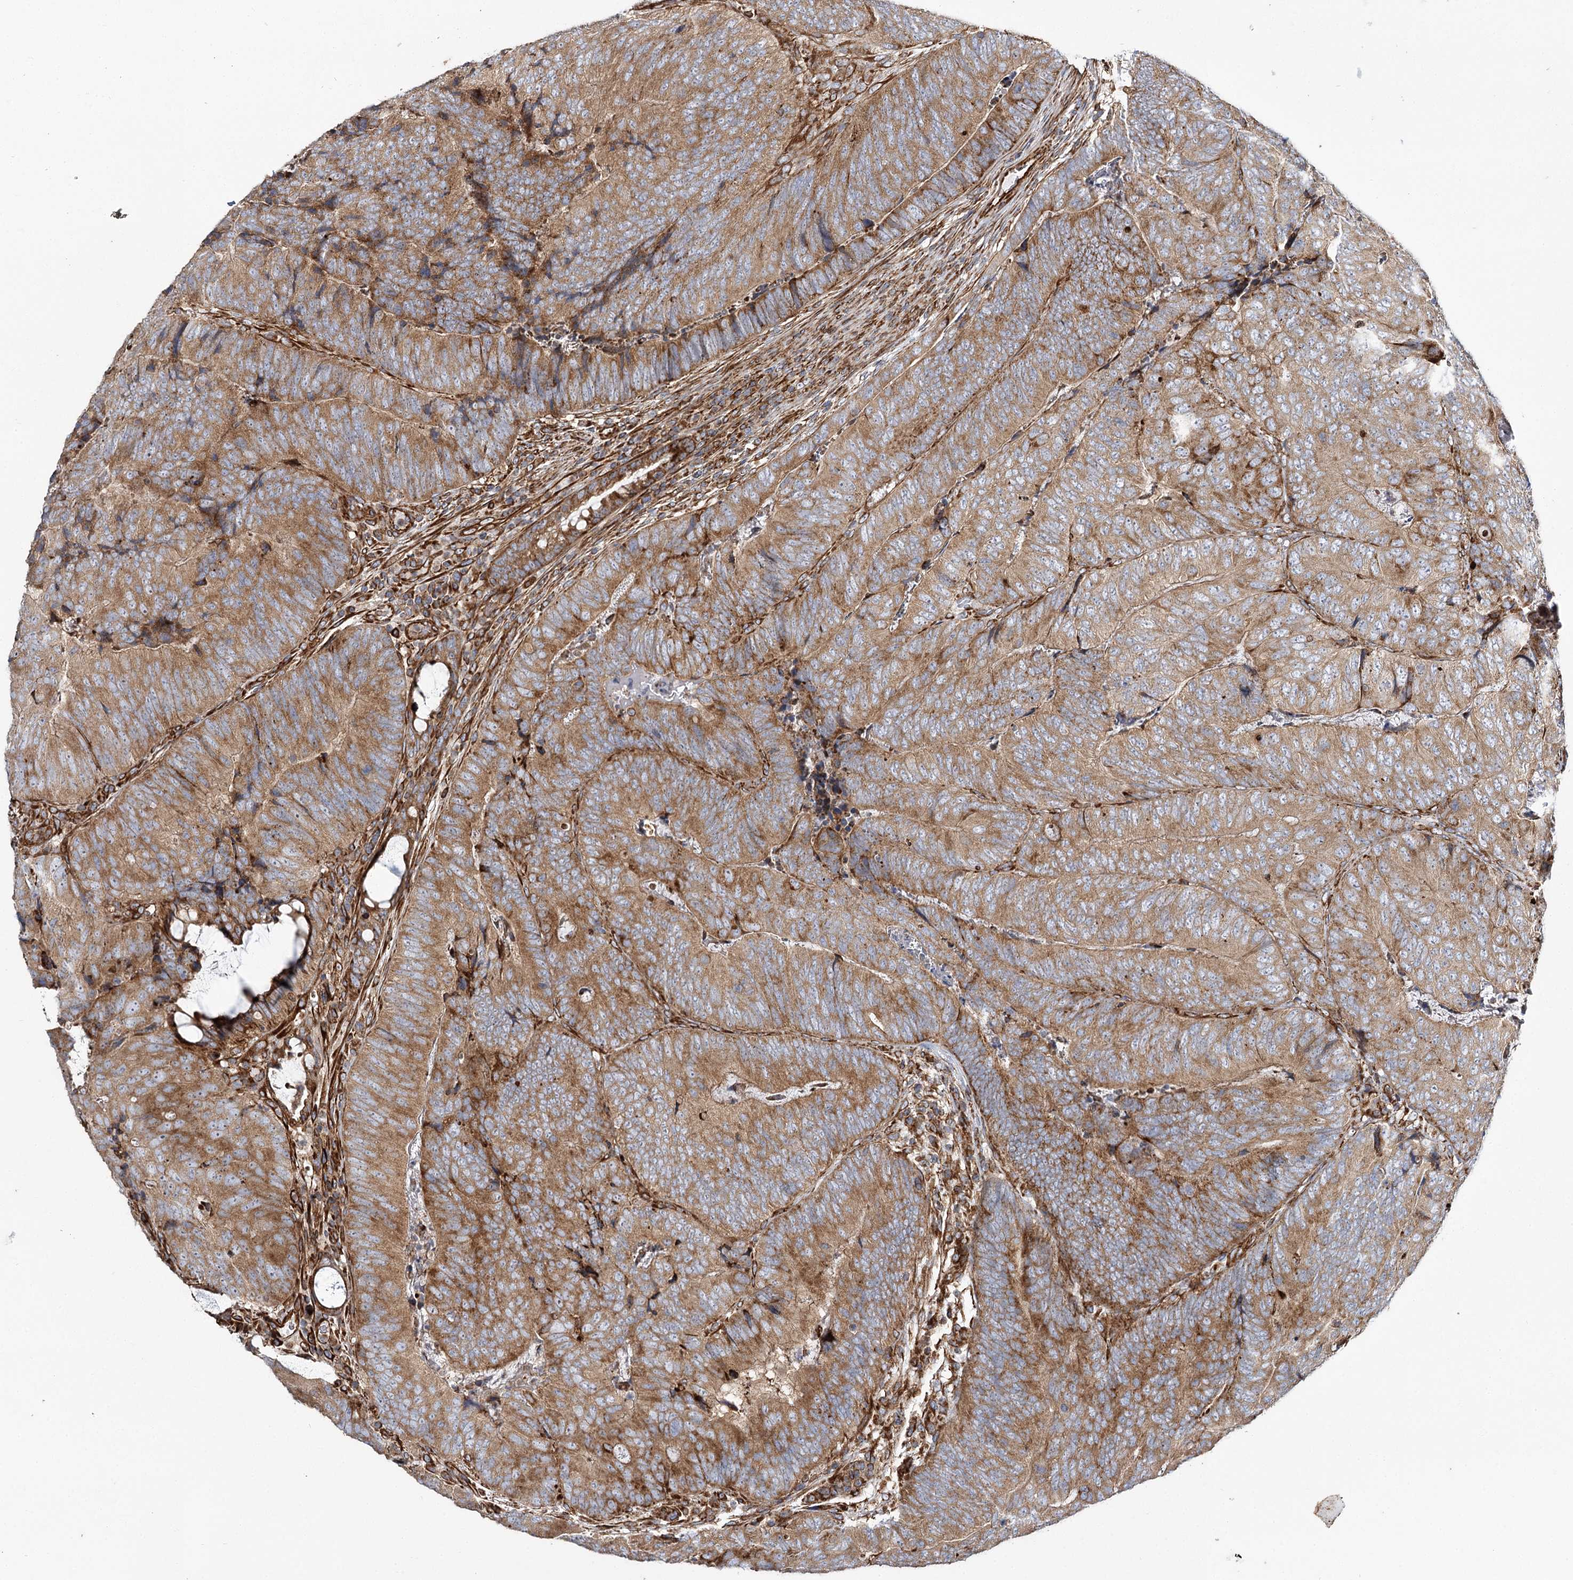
{"staining": {"intensity": "moderate", "quantity": ">75%", "location": "cytoplasmic/membranous"}, "tissue": "colorectal cancer", "cell_type": "Tumor cells", "image_type": "cancer", "snomed": [{"axis": "morphology", "description": "Adenocarcinoma, NOS"}, {"axis": "topography", "description": "Colon"}], "caption": "Protein staining exhibits moderate cytoplasmic/membranous positivity in about >75% of tumor cells in adenocarcinoma (colorectal). Immunohistochemistry stains the protein of interest in brown and the nuclei are stained blue.", "gene": "THUMPD3", "patient": {"sex": "female", "age": 67}}